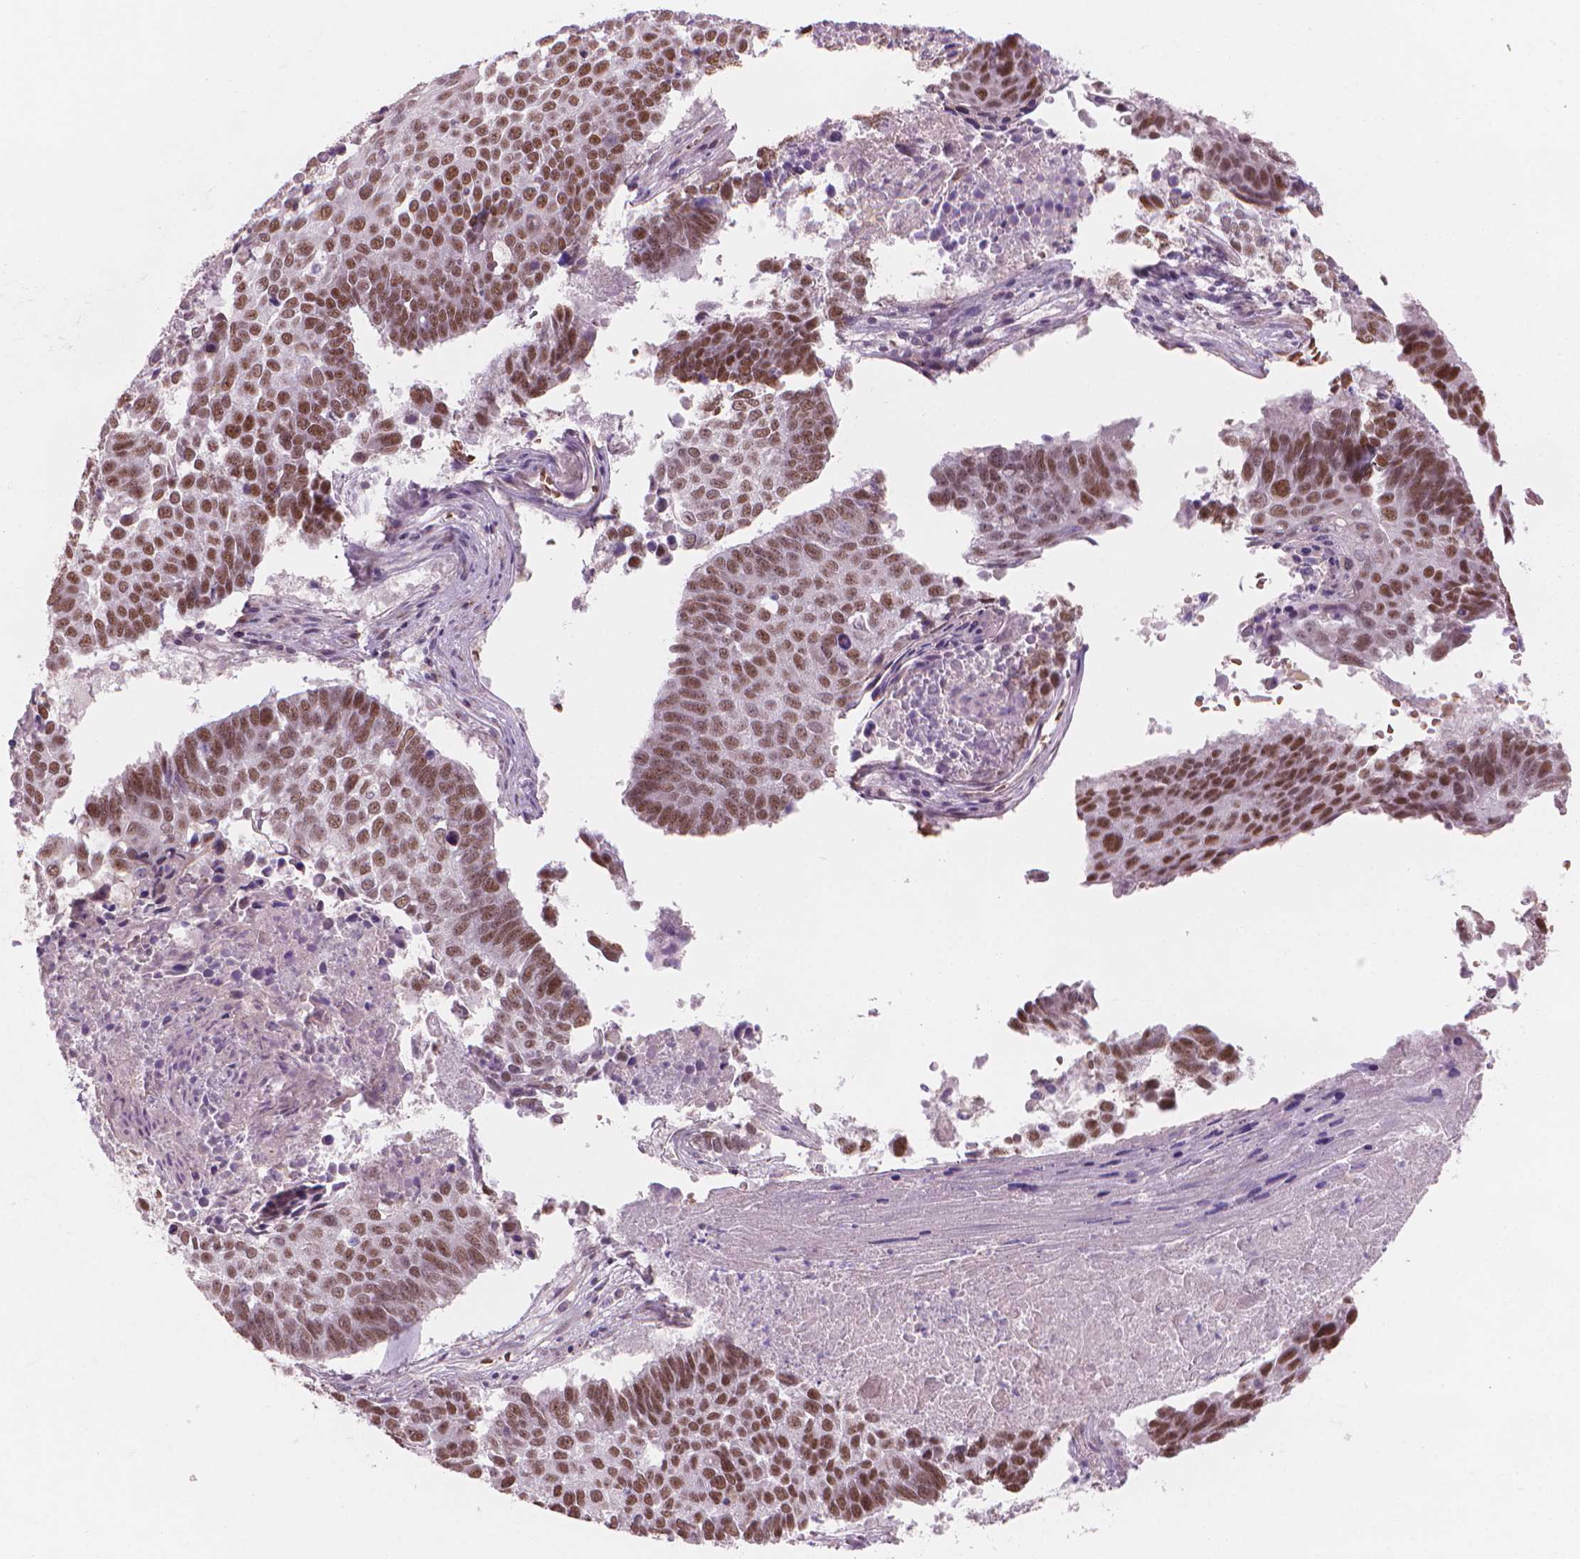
{"staining": {"intensity": "strong", "quantity": ">75%", "location": "nuclear"}, "tissue": "lung cancer", "cell_type": "Tumor cells", "image_type": "cancer", "snomed": [{"axis": "morphology", "description": "Squamous cell carcinoma, NOS"}, {"axis": "topography", "description": "Lung"}], "caption": "Squamous cell carcinoma (lung) stained with DAB (3,3'-diaminobenzidine) IHC reveals high levels of strong nuclear expression in approximately >75% of tumor cells.", "gene": "IFFO1", "patient": {"sex": "male", "age": 73}}